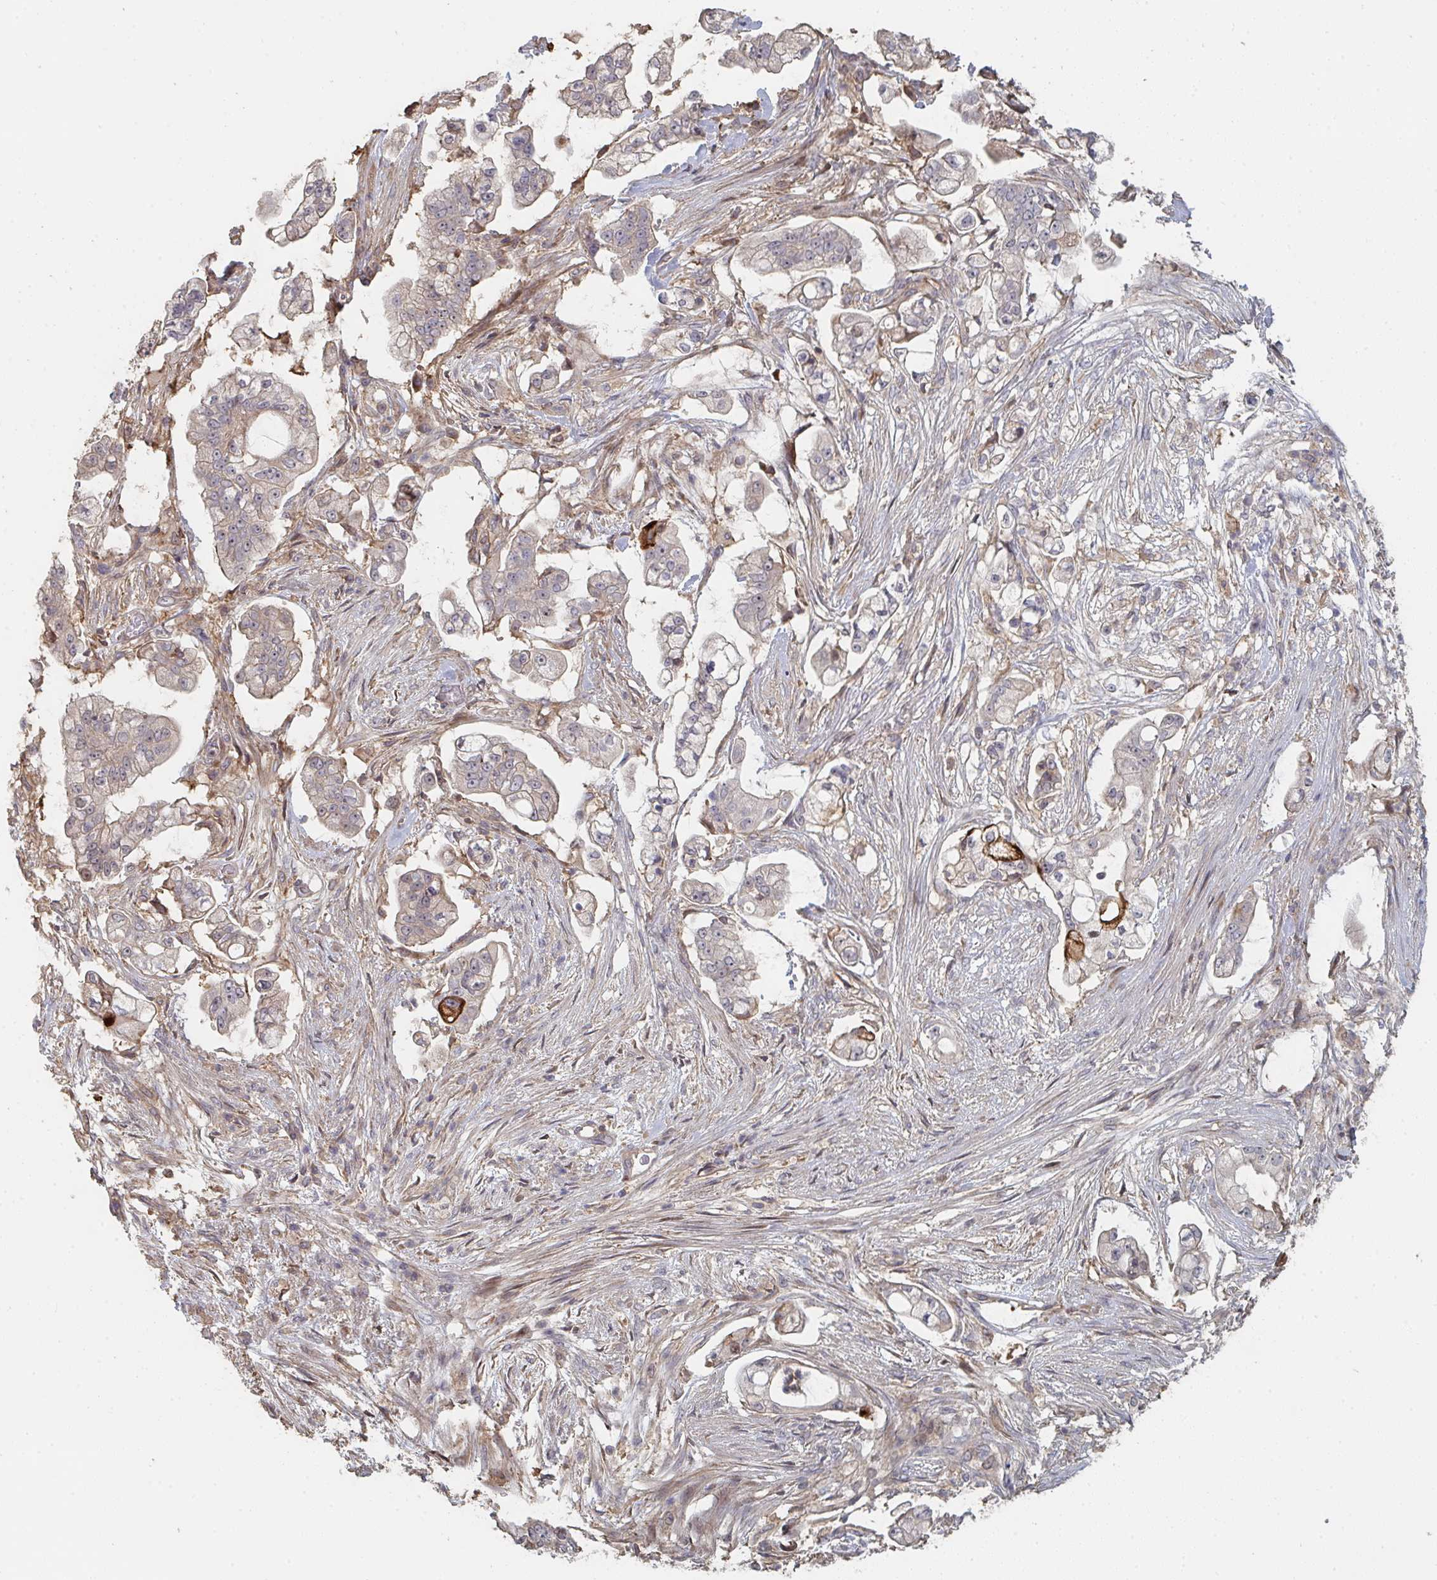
{"staining": {"intensity": "negative", "quantity": "none", "location": "none"}, "tissue": "pancreatic cancer", "cell_type": "Tumor cells", "image_type": "cancer", "snomed": [{"axis": "morphology", "description": "Adenocarcinoma, NOS"}, {"axis": "topography", "description": "Pancreas"}], "caption": "Micrograph shows no significant protein staining in tumor cells of pancreatic adenocarcinoma. (Immunohistochemistry, brightfield microscopy, high magnification).", "gene": "PTEN", "patient": {"sex": "female", "age": 69}}